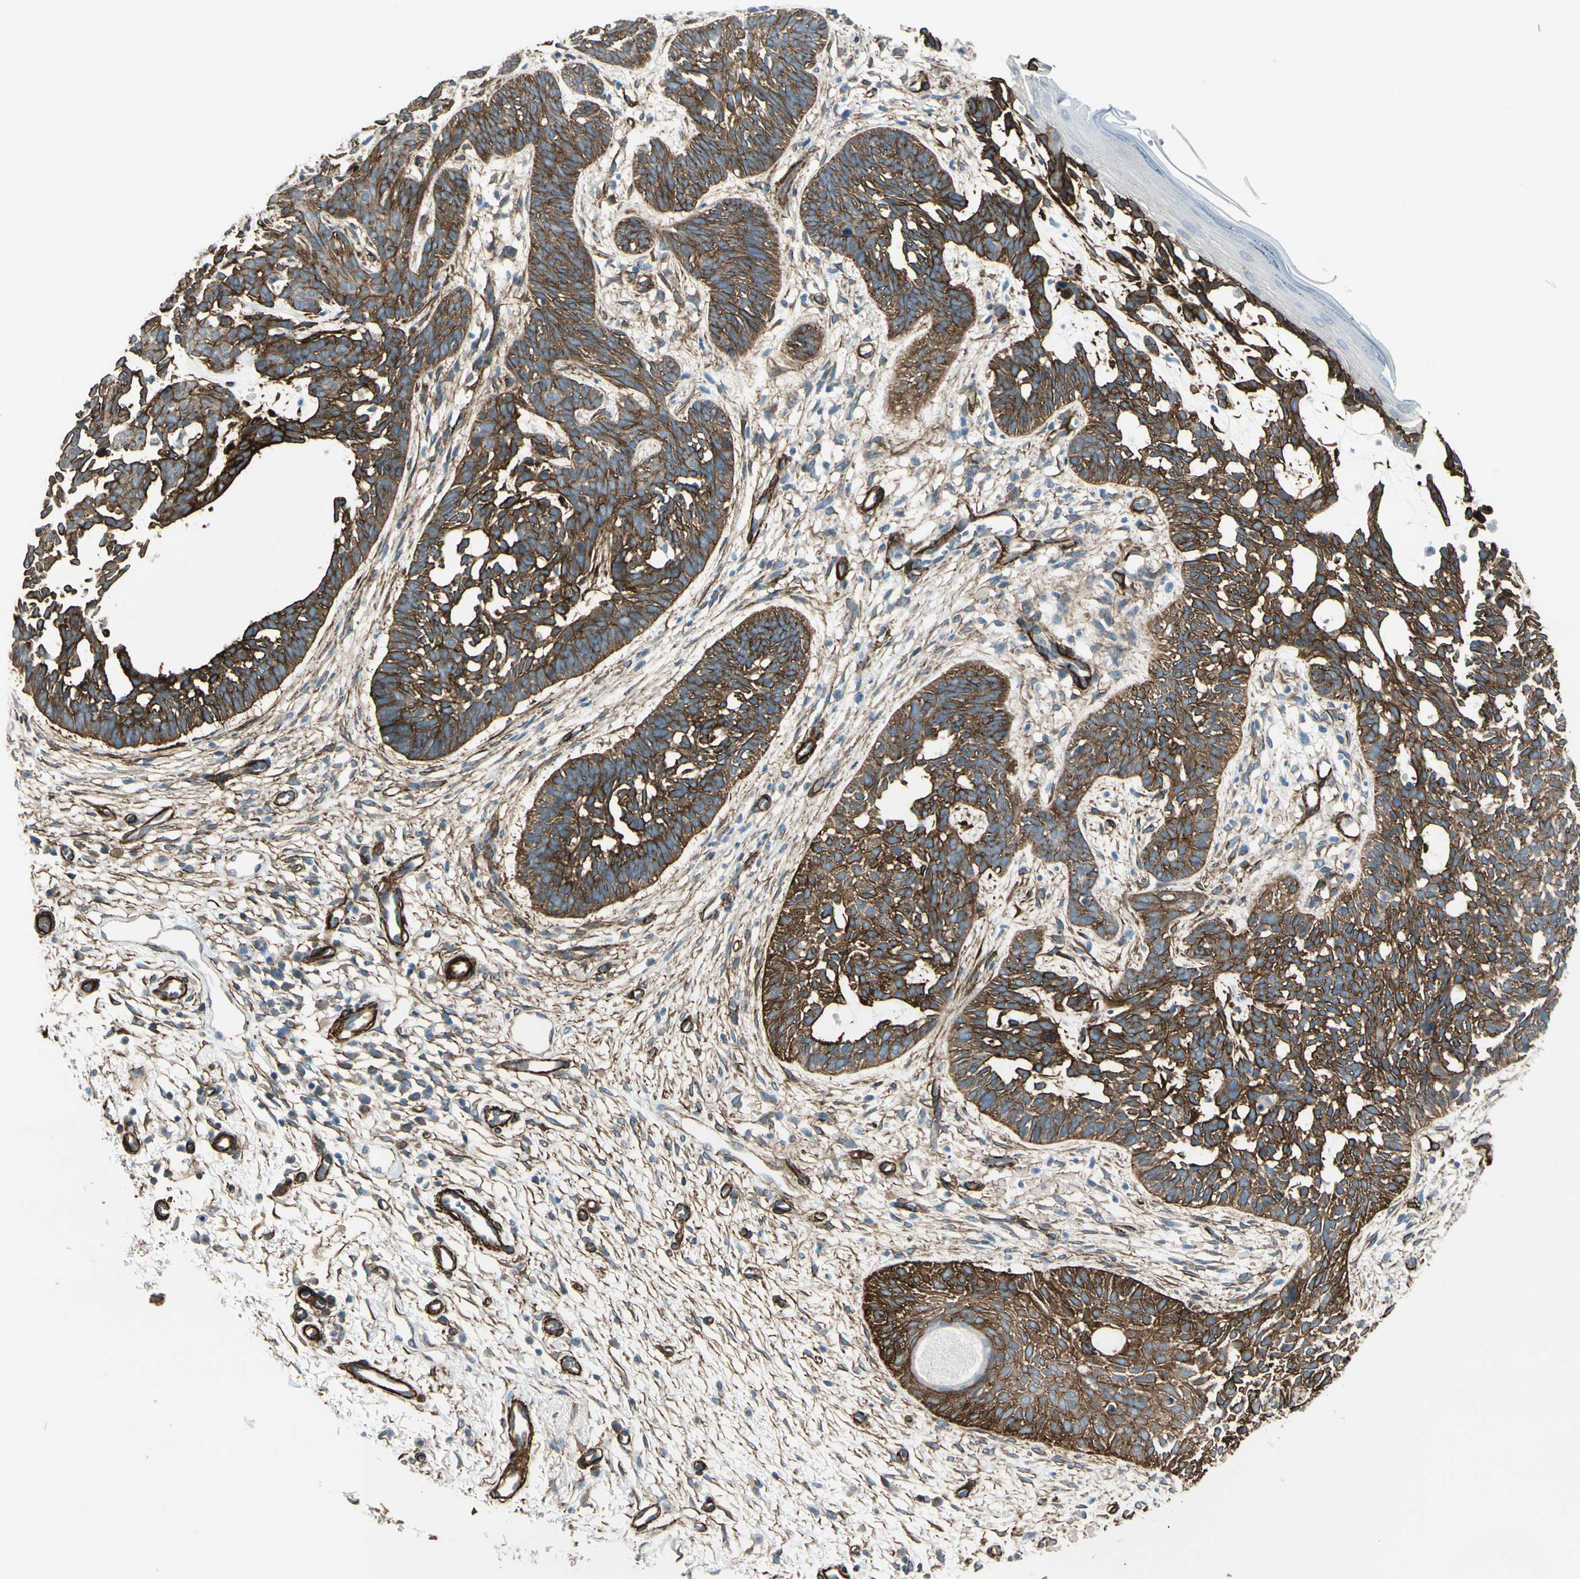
{"staining": {"intensity": "strong", "quantity": ">75%", "location": "cytoplasmic/membranous"}, "tissue": "skin cancer", "cell_type": "Tumor cells", "image_type": "cancer", "snomed": [{"axis": "morphology", "description": "Normal tissue, NOS"}, {"axis": "morphology", "description": "Basal cell carcinoma"}, {"axis": "topography", "description": "Skin"}], "caption": "Immunohistochemical staining of human skin basal cell carcinoma shows high levels of strong cytoplasmic/membranous expression in approximately >75% of tumor cells.", "gene": "CALD1", "patient": {"sex": "female", "age": 69}}